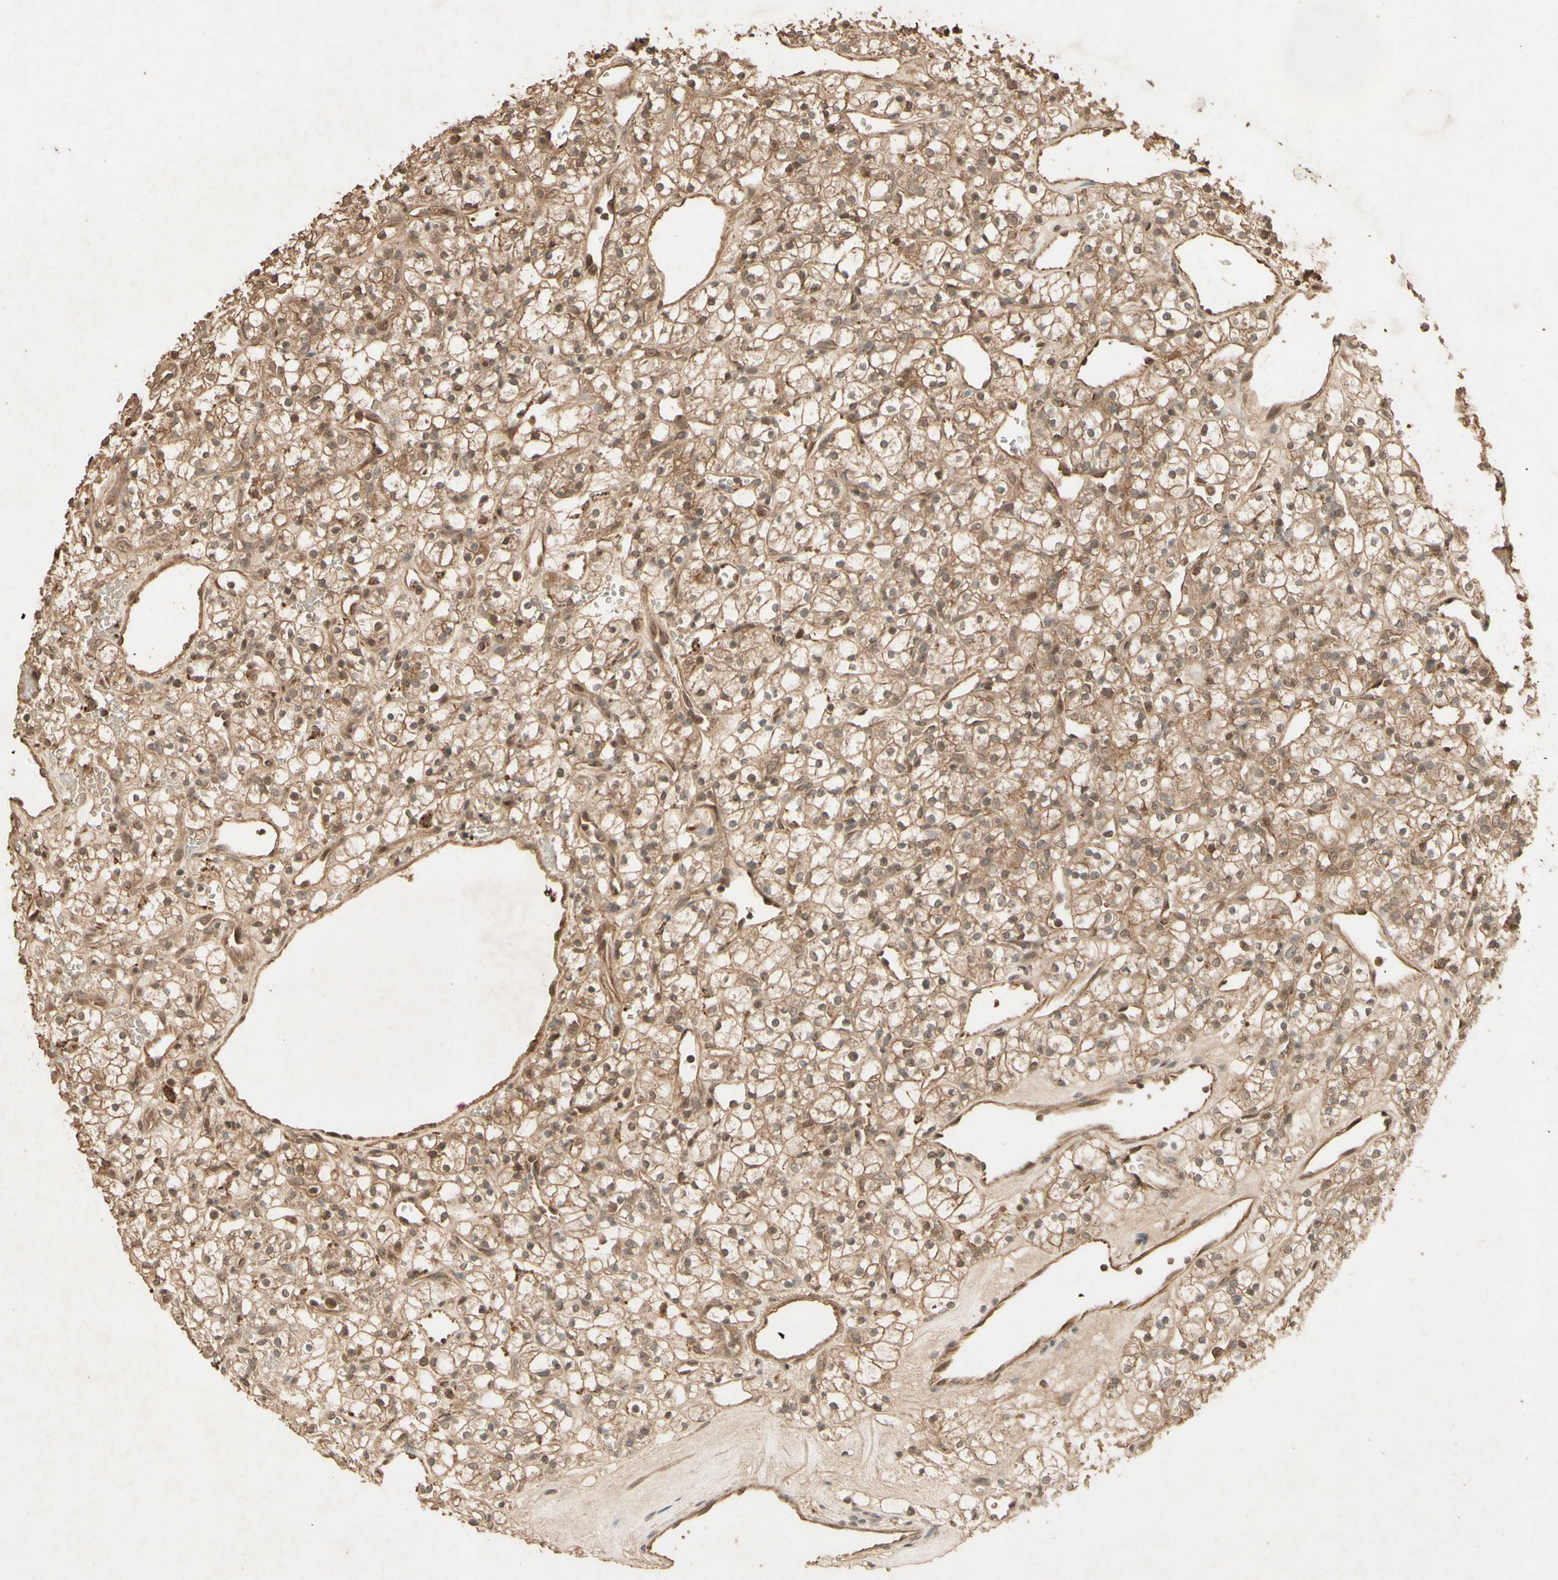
{"staining": {"intensity": "moderate", "quantity": ">75%", "location": "cytoplasmic/membranous,nuclear"}, "tissue": "renal cancer", "cell_type": "Tumor cells", "image_type": "cancer", "snomed": [{"axis": "morphology", "description": "Adenocarcinoma, NOS"}, {"axis": "topography", "description": "Kidney"}], "caption": "Immunohistochemistry (IHC) (DAB) staining of human adenocarcinoma (renal) demonstrates moderate cytoplasmic/membranous and nuclear protein staining in approximately >75% of tumor cells. The protein is stained brown, and the nuclei are stained in blue (DAB (3,3'-diaminobenzidine) IHC with brightfield microscopy, high magnification).", "gene": "SMAD9", "patient": {"sex": "female", "age": 60}}